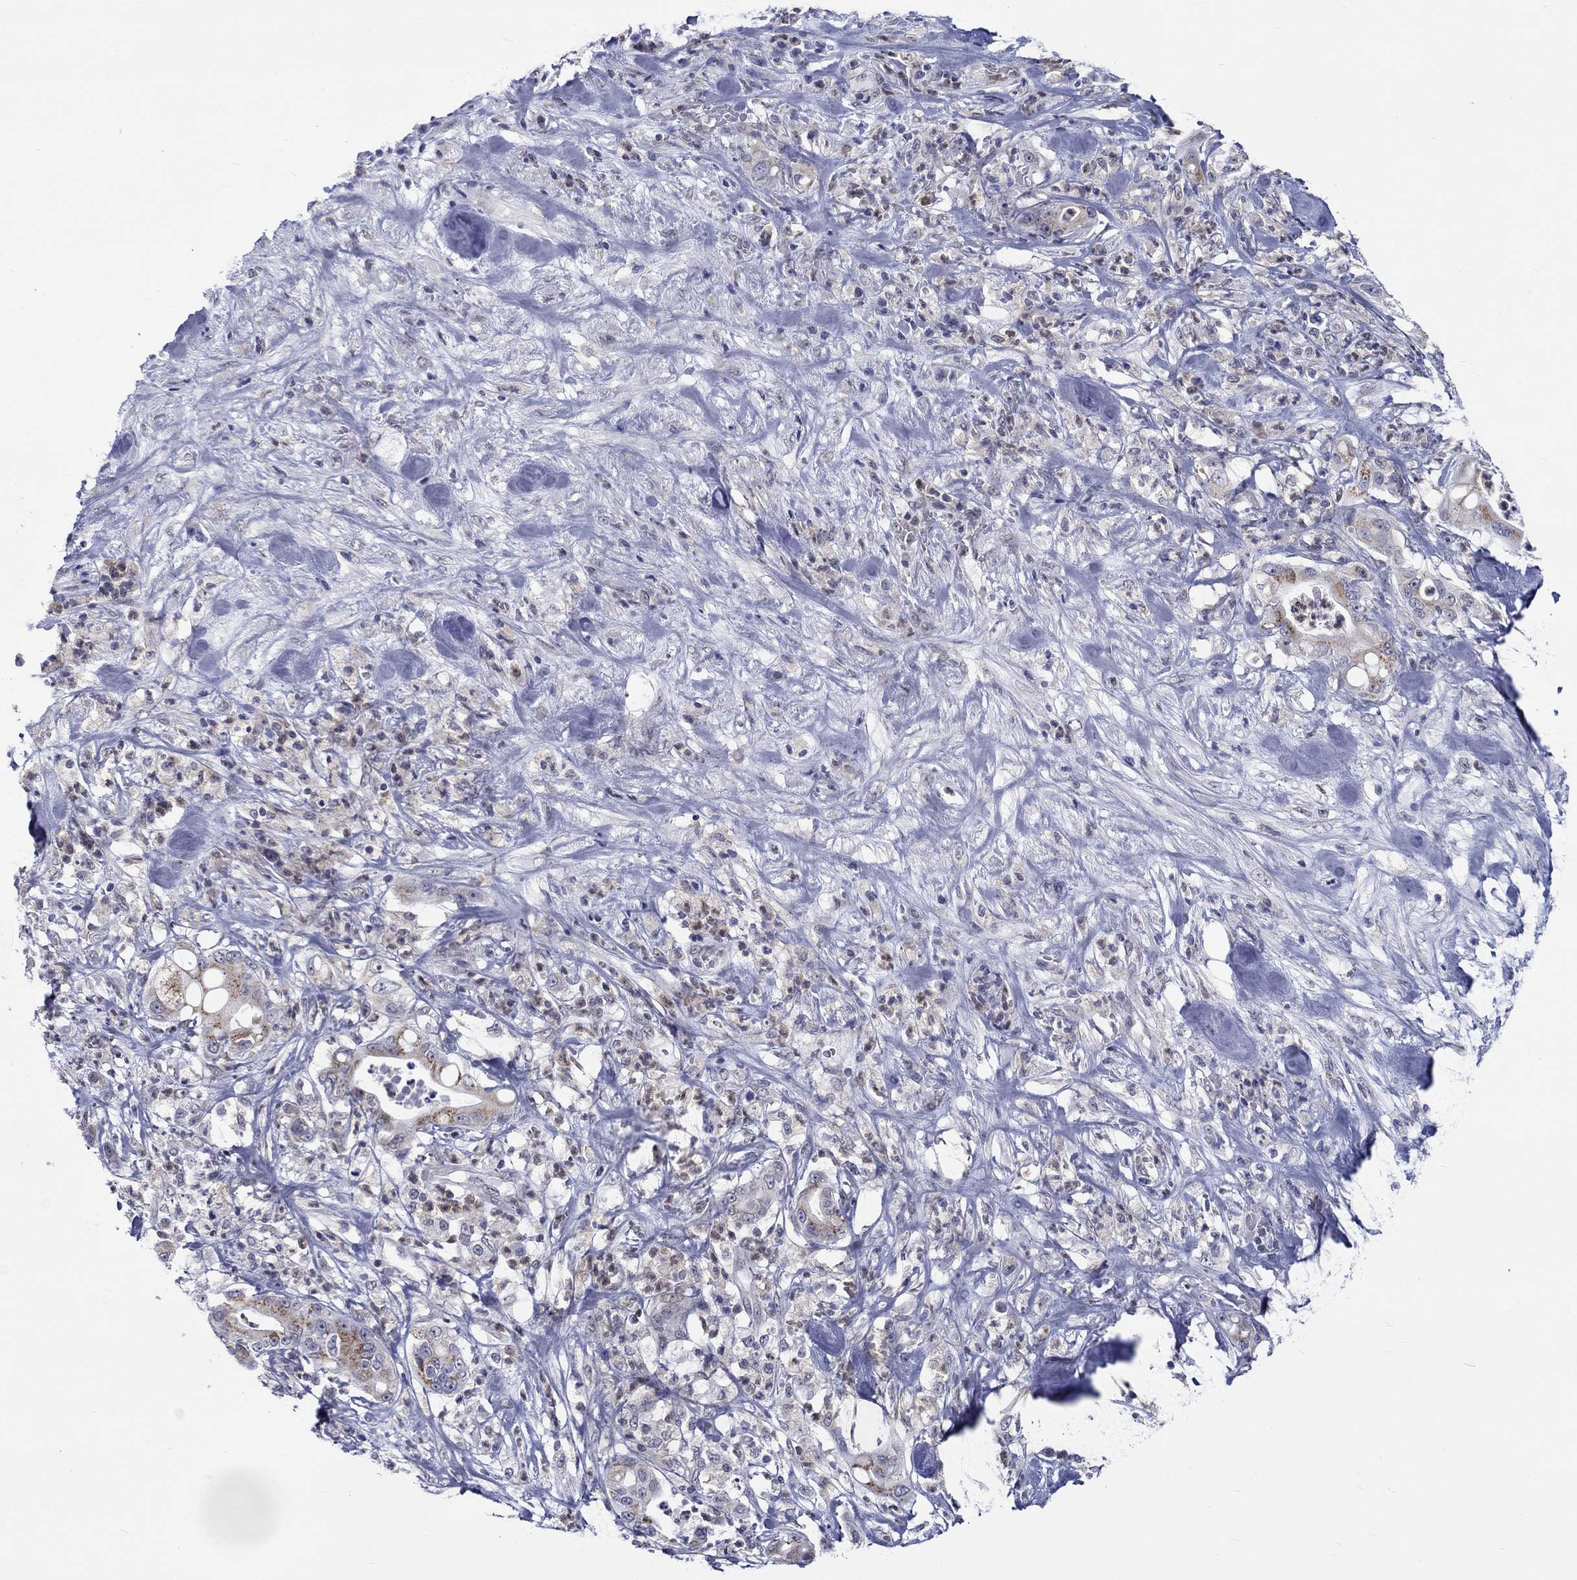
{"staining": {"intensity": "strong", "quantity": "<25%", "location": "cytoplasmic/membranous"}, "tissue": "pancreatic cancer", "cell_type": "Tumor cells", "image_type": "cancer", "snomed": [{"axis": "morphology", "description": "Adenocarcinoma, NOS"}, {"axis": "topography", "description": "Pancreas"}], "caption": "IHC image of neoplastic tissue: human adenocarcinoma (pancreatic) stained using immunohistochemistry displays medium levels of strong protein expression localized specifically in the cytoplasmic/membranous of tumor cells, appearing as a cytoplasmic/membranous brown color.", "gene": "ST6GALNAC1", "patient": {"sex": "male", "age": 71}}